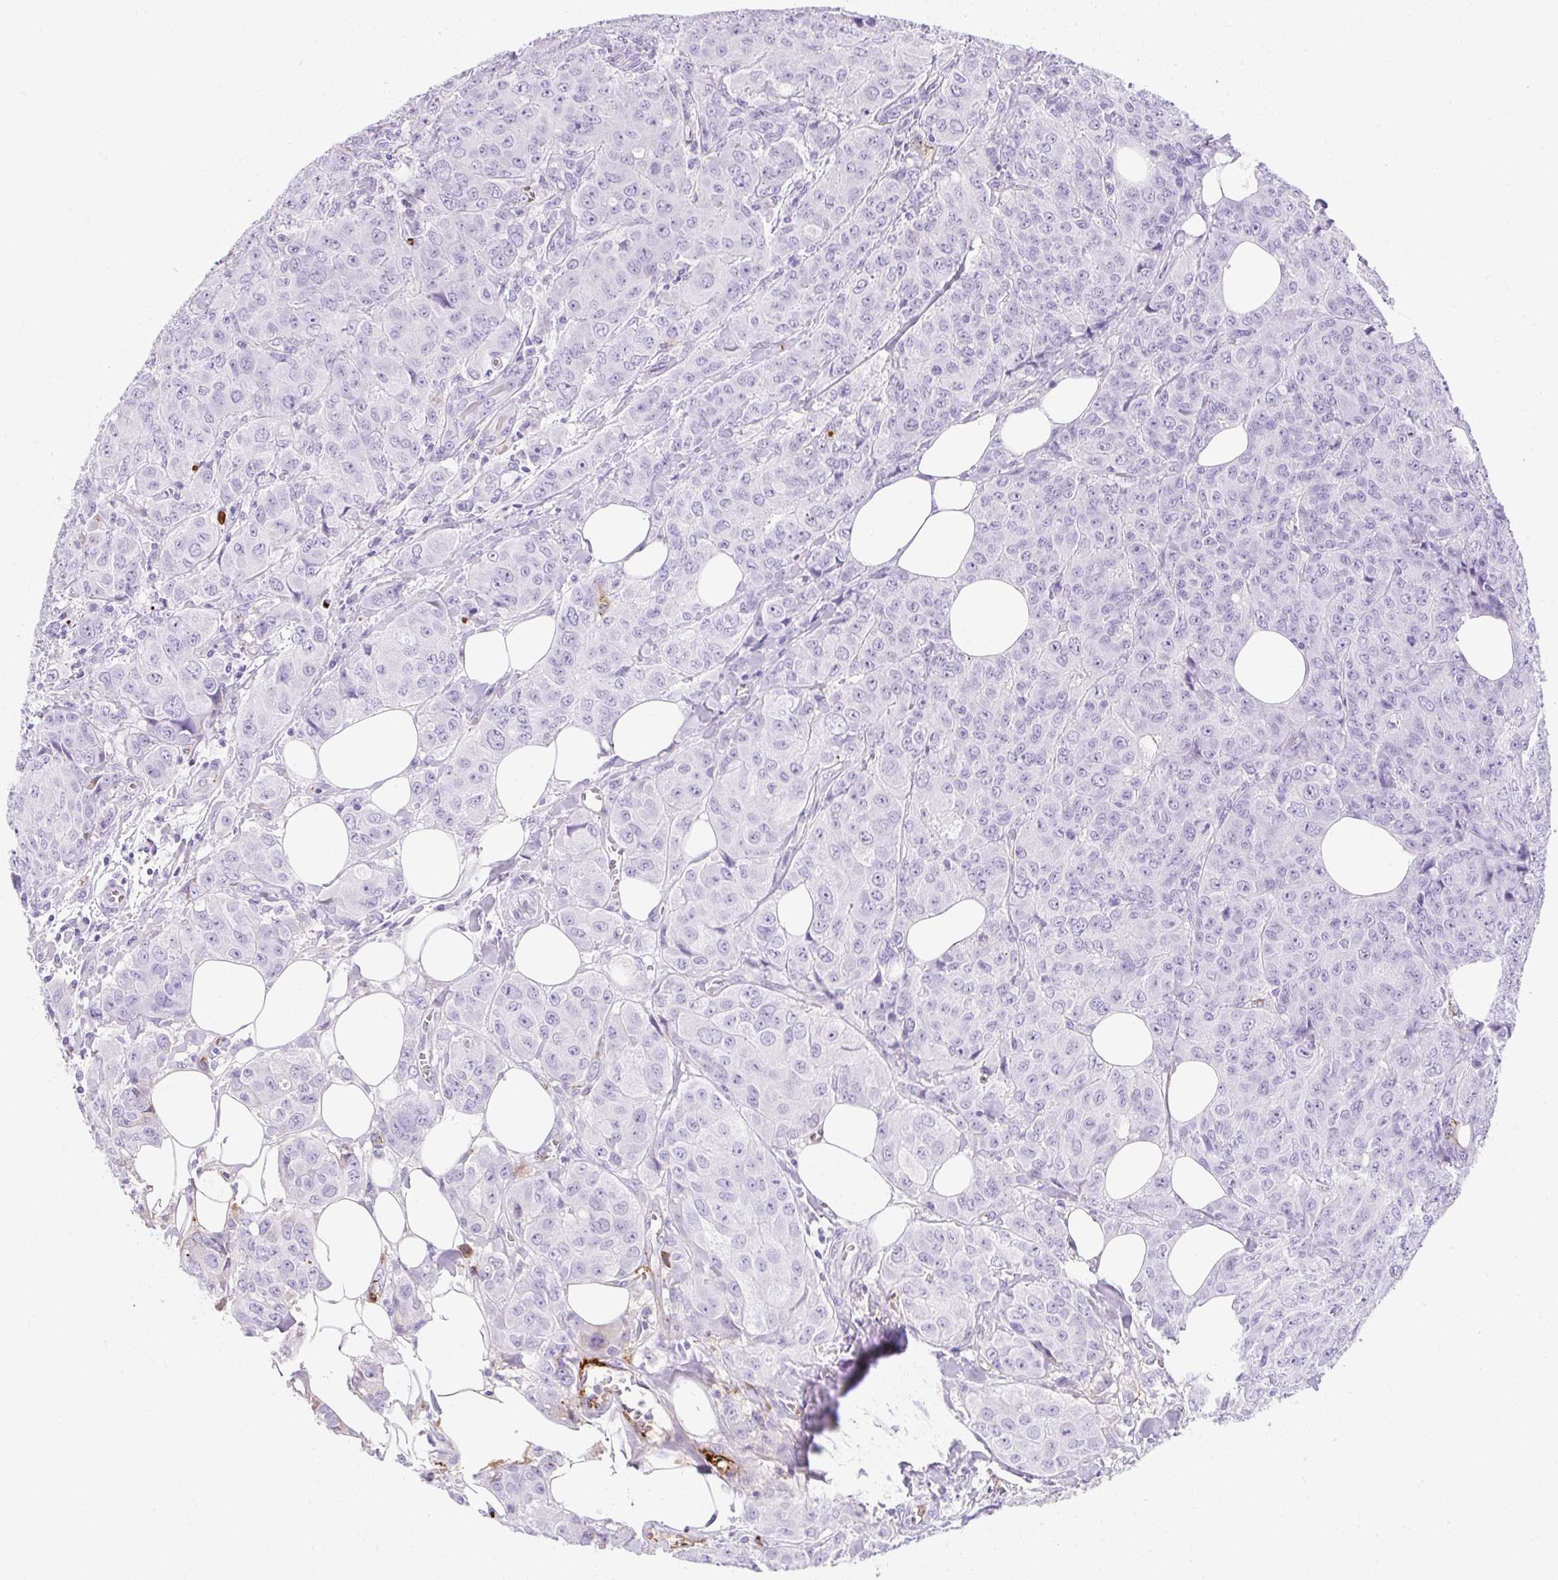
{"staining": {"intensity": "negative", "quantity": "none", "location": "none"}, "tissue": "breast cancer", "cell_type": "Tumor cells", "image_type": "cancer", "snomed": [{"axis": "morphology", "description": "Duct carcinoma"}, {"axis": "topography", "description": "Breast"}], "caption": "A photomicrograph of human infiltrating ductal carcinoma (breast) is negative for staining in tumor cells.", "gene": "APOC4-APOC2", "patient": {"sex": "female", "age": 43}}